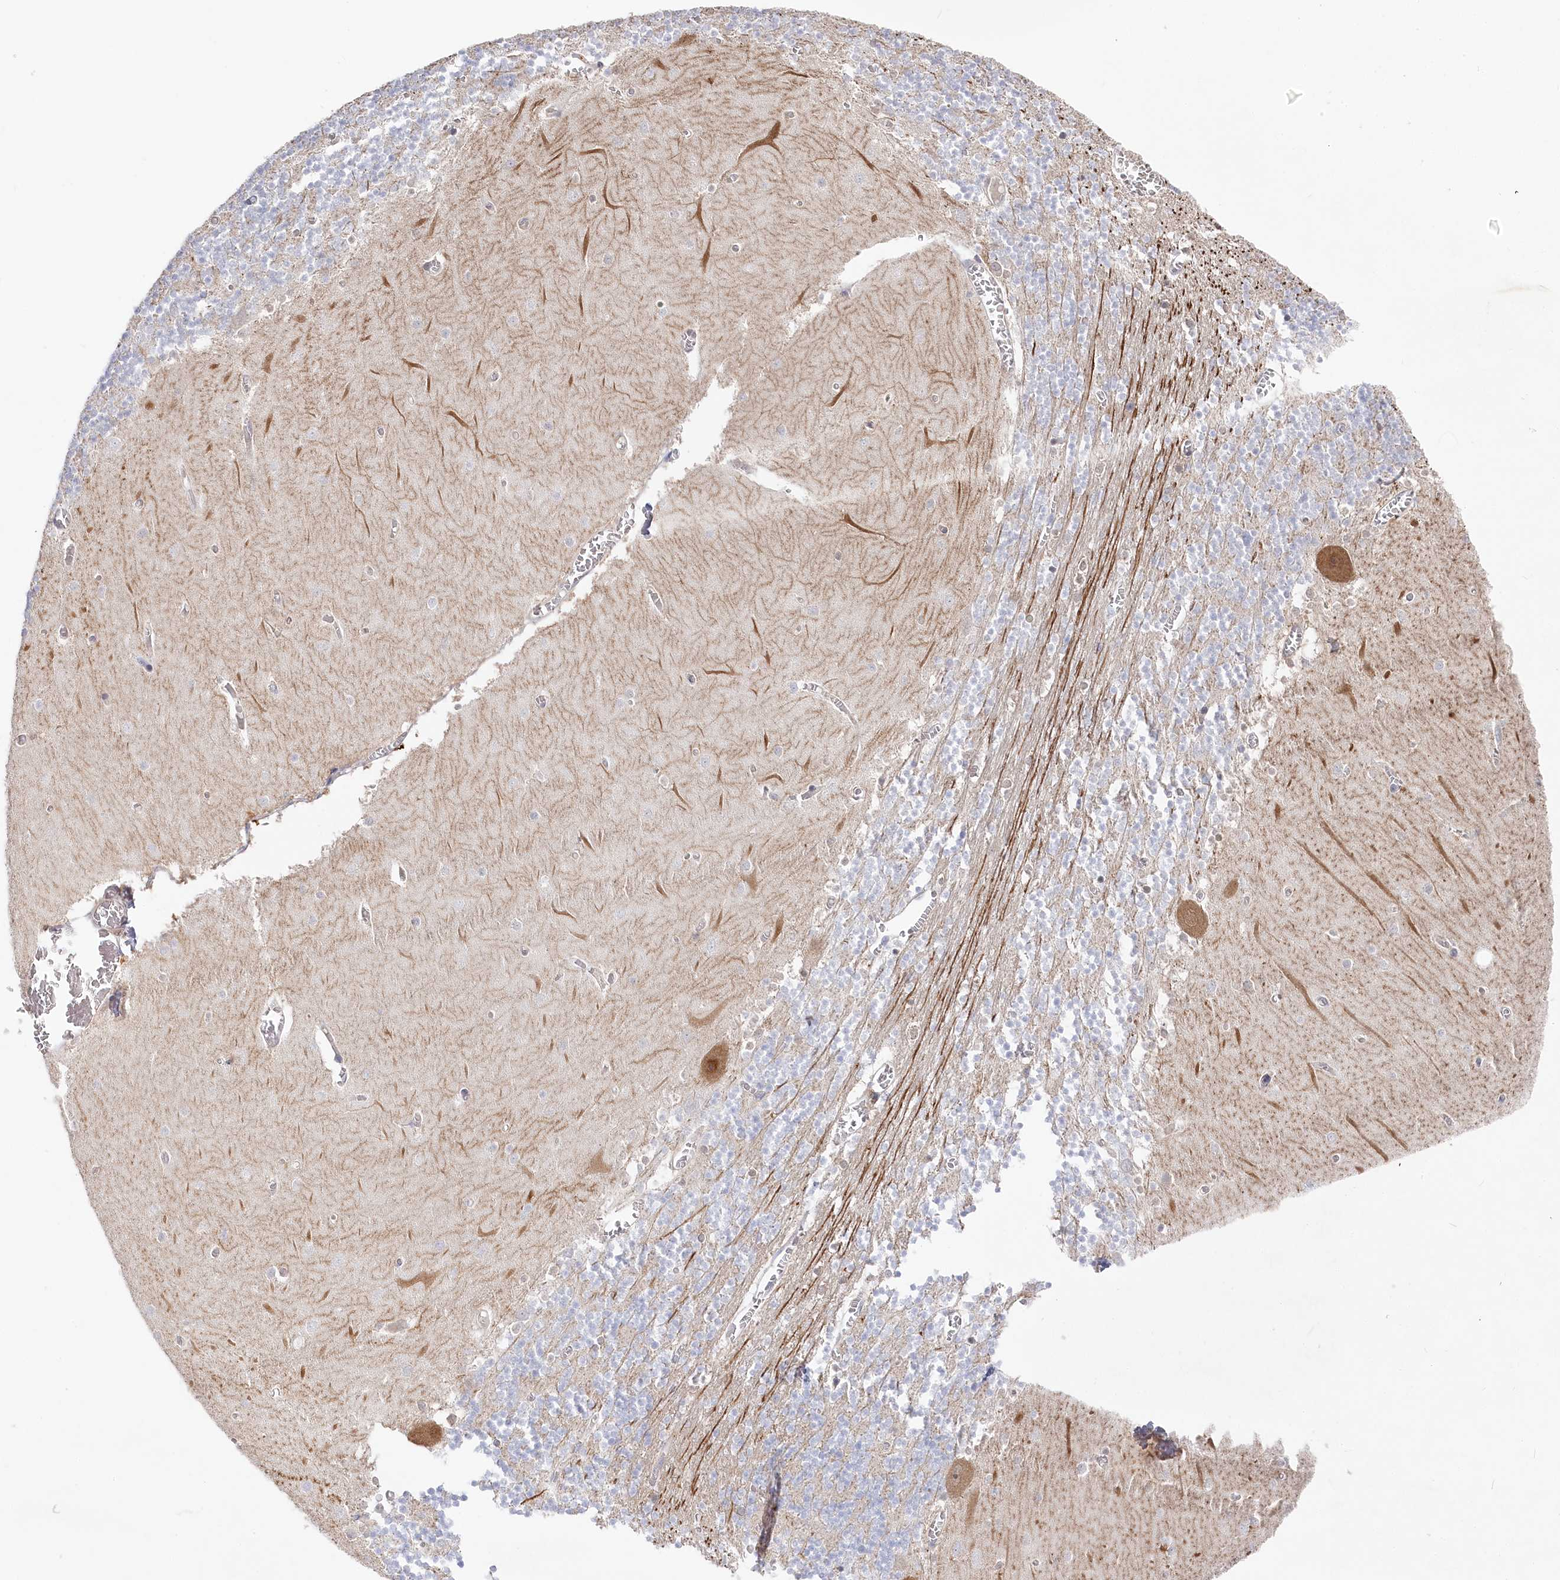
{"staining": {"intensity": "moderate", "quantity": "<25%", "location": "cytoplasmic/membranous"}, "tissue": "cerebellum", "cell_type": "Cells in granular layer", "image_type": "normal", "snomed": [{"axis": "morphology", "description": "Normal tissue, NOS"}, {"axis": "topography", "description": "Cerebellum"}], "caption": "This photomicrograph demonstrates IHC staining of normal human cerebellum, with low moderate cytoplasmic/membranous positivity in about <25% of cells in granular layer.", "gene": "AAMDC", "patient": {"sex": "female", "age": 28}}